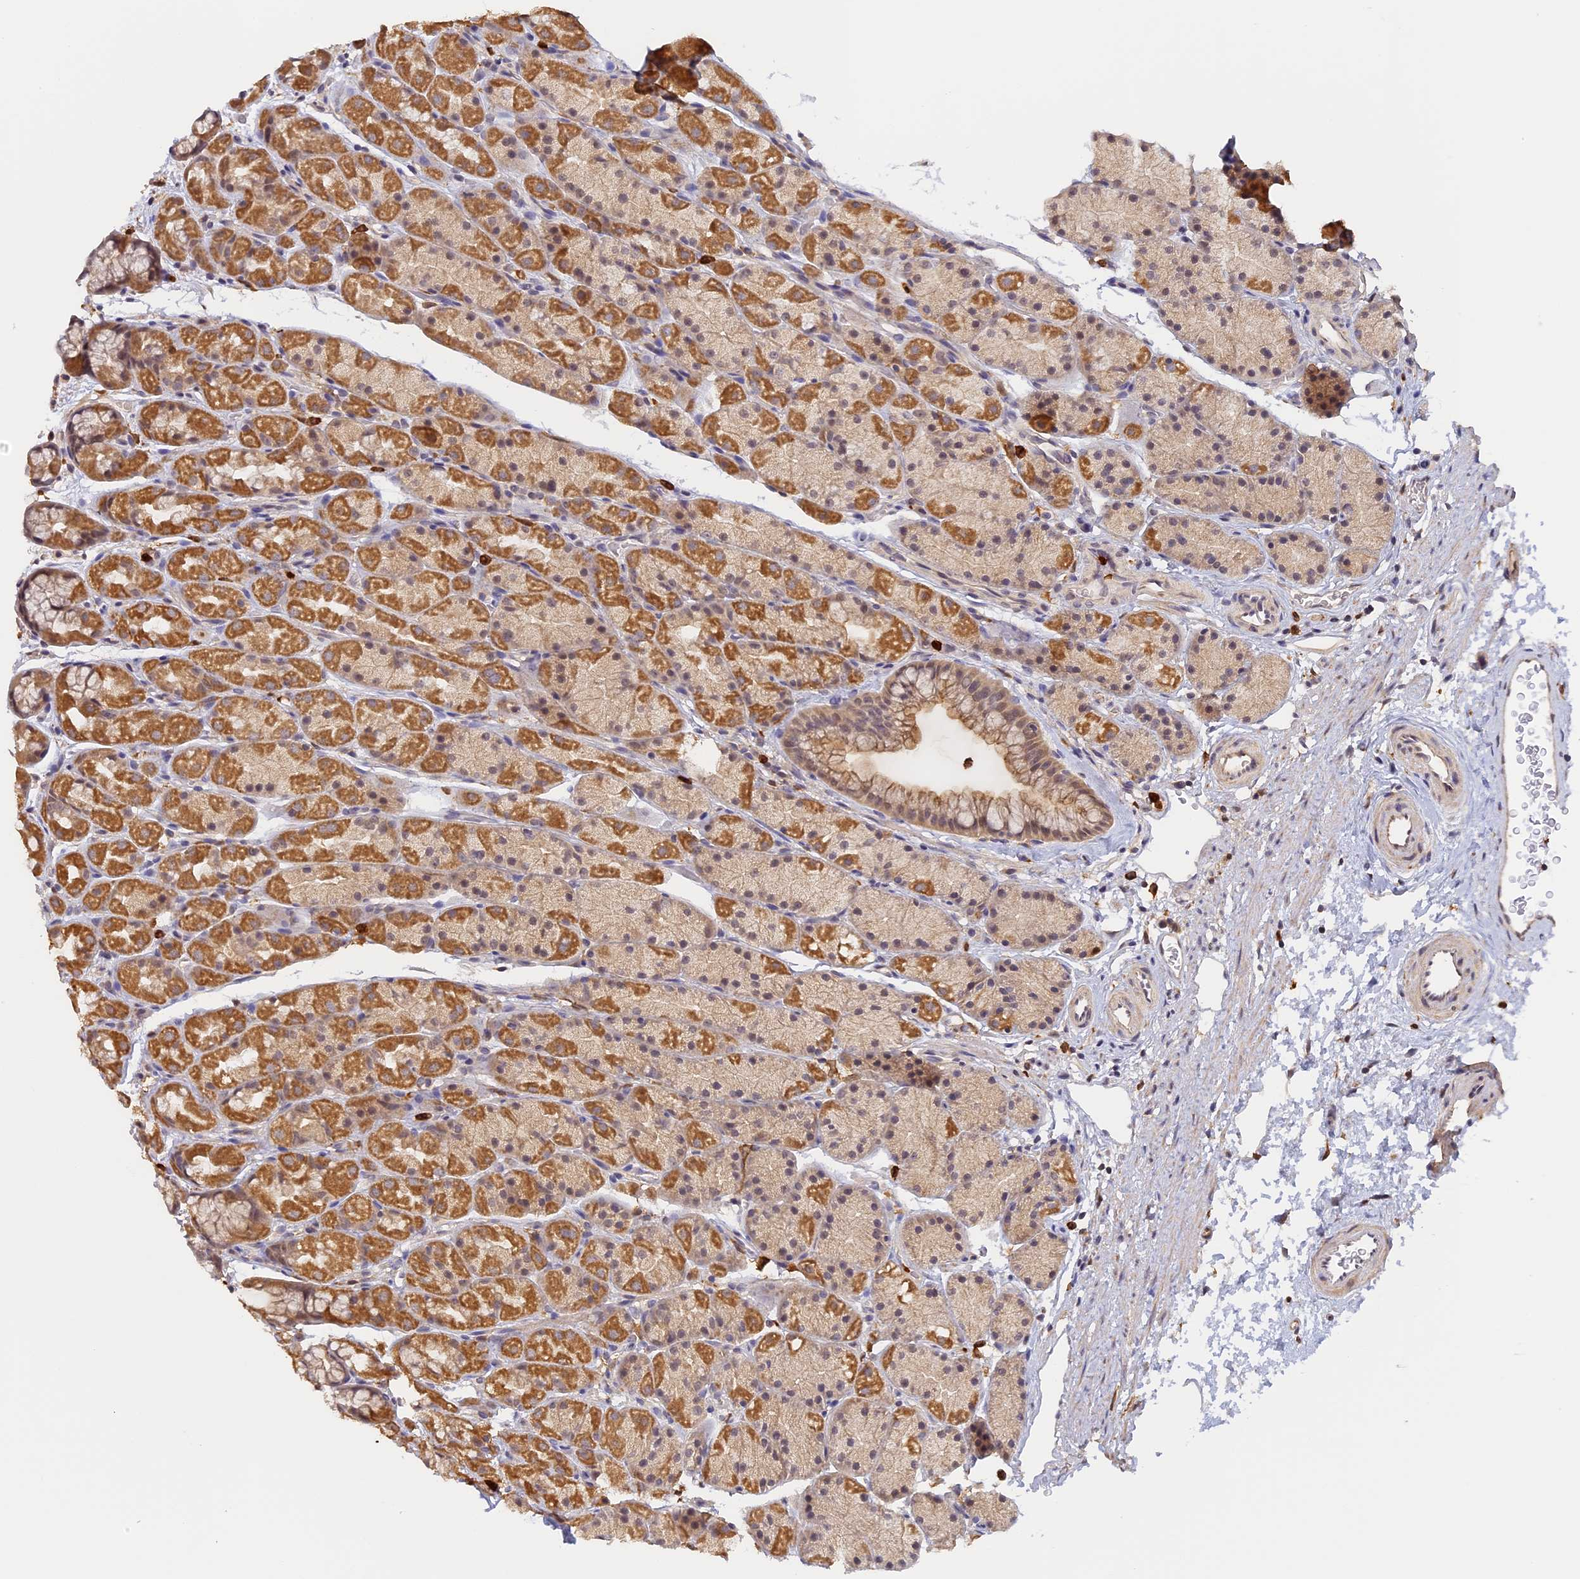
{"staining": {"intensity": "strong", "quantity": "25%-75%", "location": "cytoplasmic/membranous"}, "tissue": "stomach", "cell_type": "Glandular cells", "image_type": "normal", "snomed": [{"axis": "morphology", "description": "Normal tissue, NOS"}, {"axis": "topography", "description": "Stomach, upper"}, {"axis": "topography", "description": "Stomach"}], "caption": "The micrograph reveals staining of benign stomach, revealing strong cytoplasmic/membranous protein expression (brown color) within glandular cells.", "gene": "NCF4", "patient": {"sex": "male", "age": 47}}